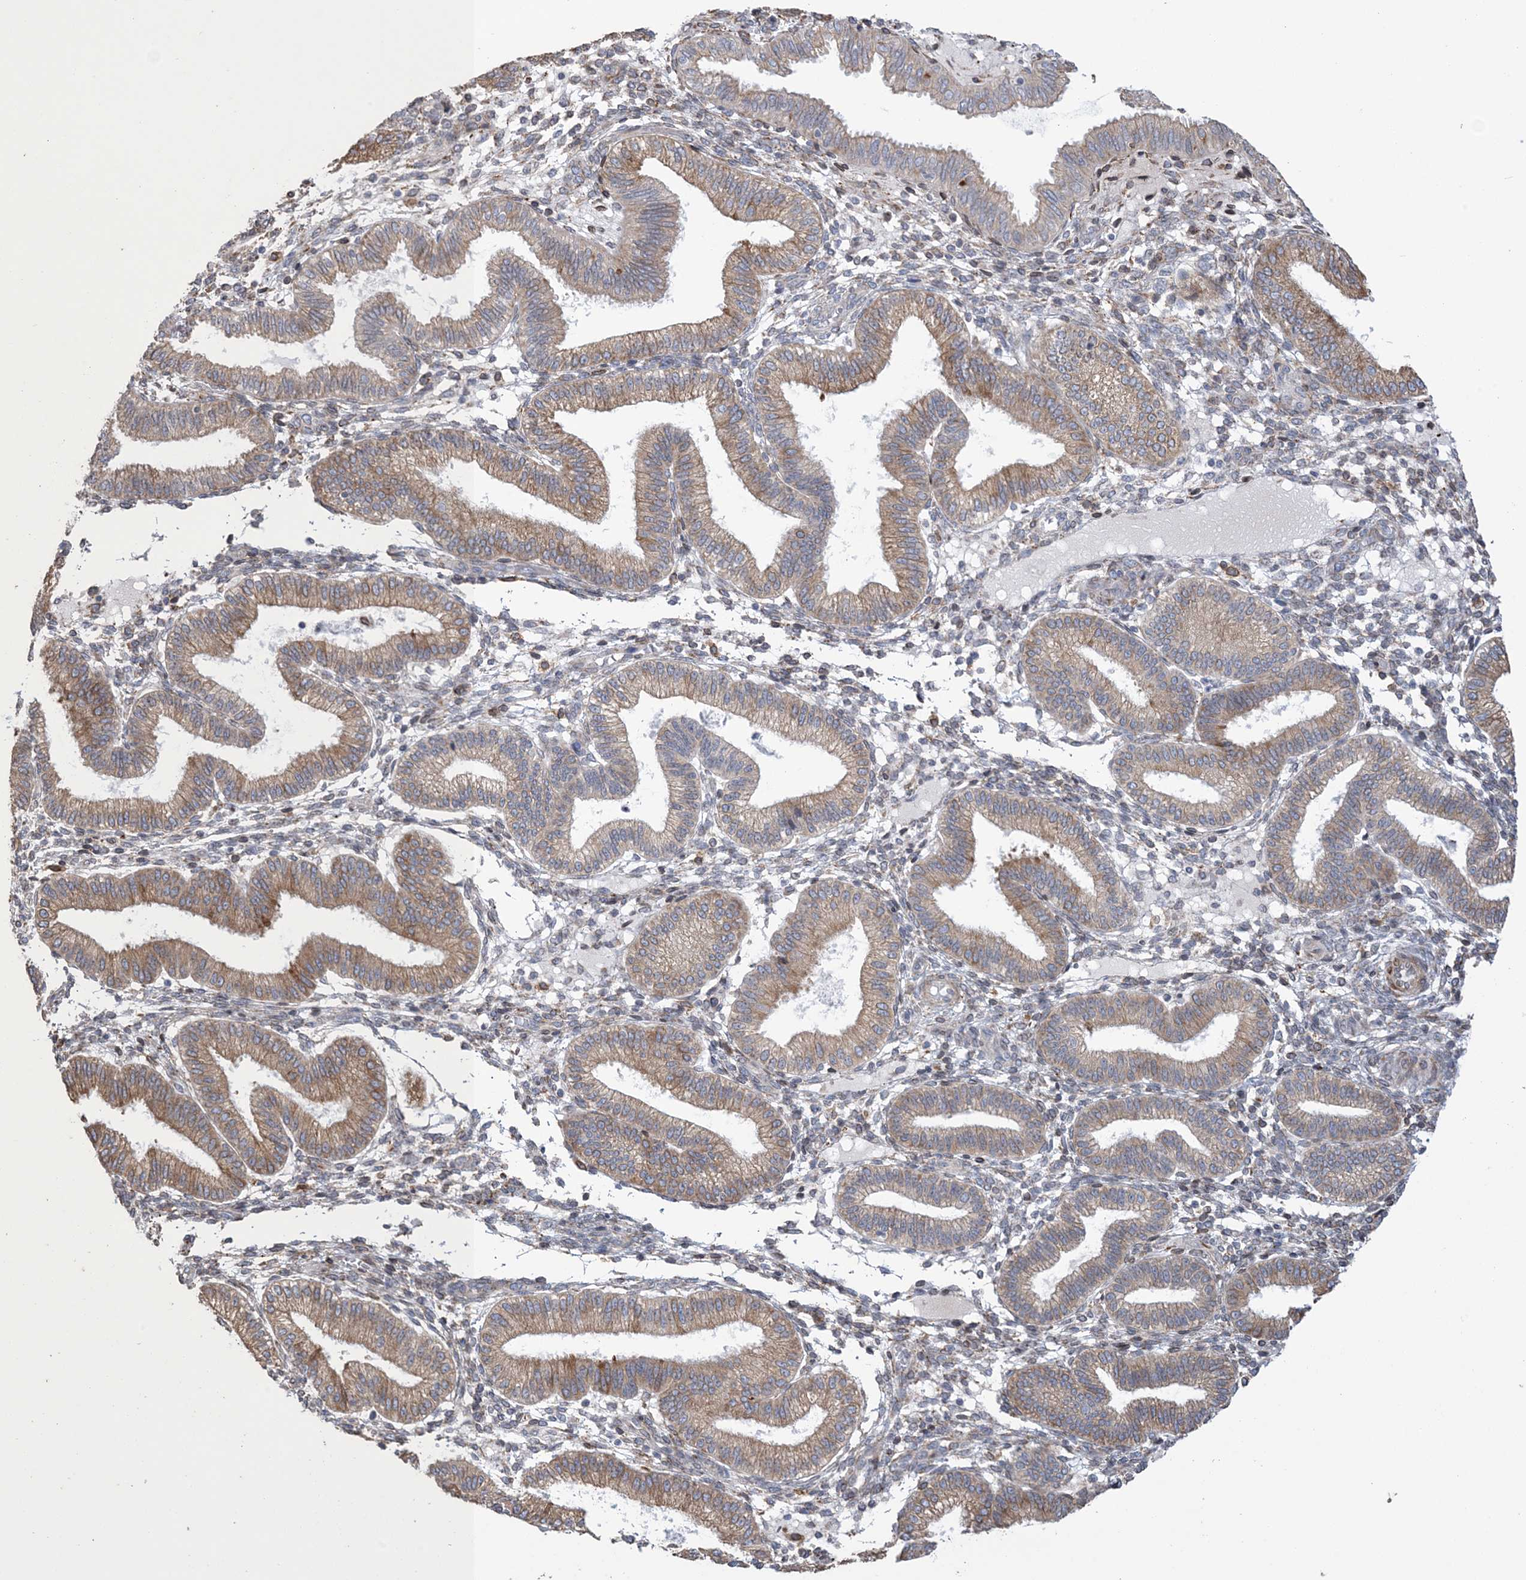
{"staining": {"intensity": "moderate", "quantity": "<25%", "location": "cytoplasmic/membranous"}, "tissue": "endometrium", "cell_type": "Cells in endometrial stroma", "image_type": "normal", "snomed": [{"axis": "morphology", "description": "Normal tissue, NOS"}, {"axis": "topography", "description": "Endometrium"}], "caption": "High-magnification brightfield microscopy of unremarkable endometrium stained with DAB (brown) and counterstained with hematoxylin (blue). cells in endometrial stroma exhibit moderate cytoplasmic/membranous expression is appreciated in about<25% of cells. (DAB (3,3'-diaminobenzidine) IHC, brown staining for protein, blue staining for nuclei).", "gene": "SHANK1", "patient": {"sex": "female", "age": 39}}